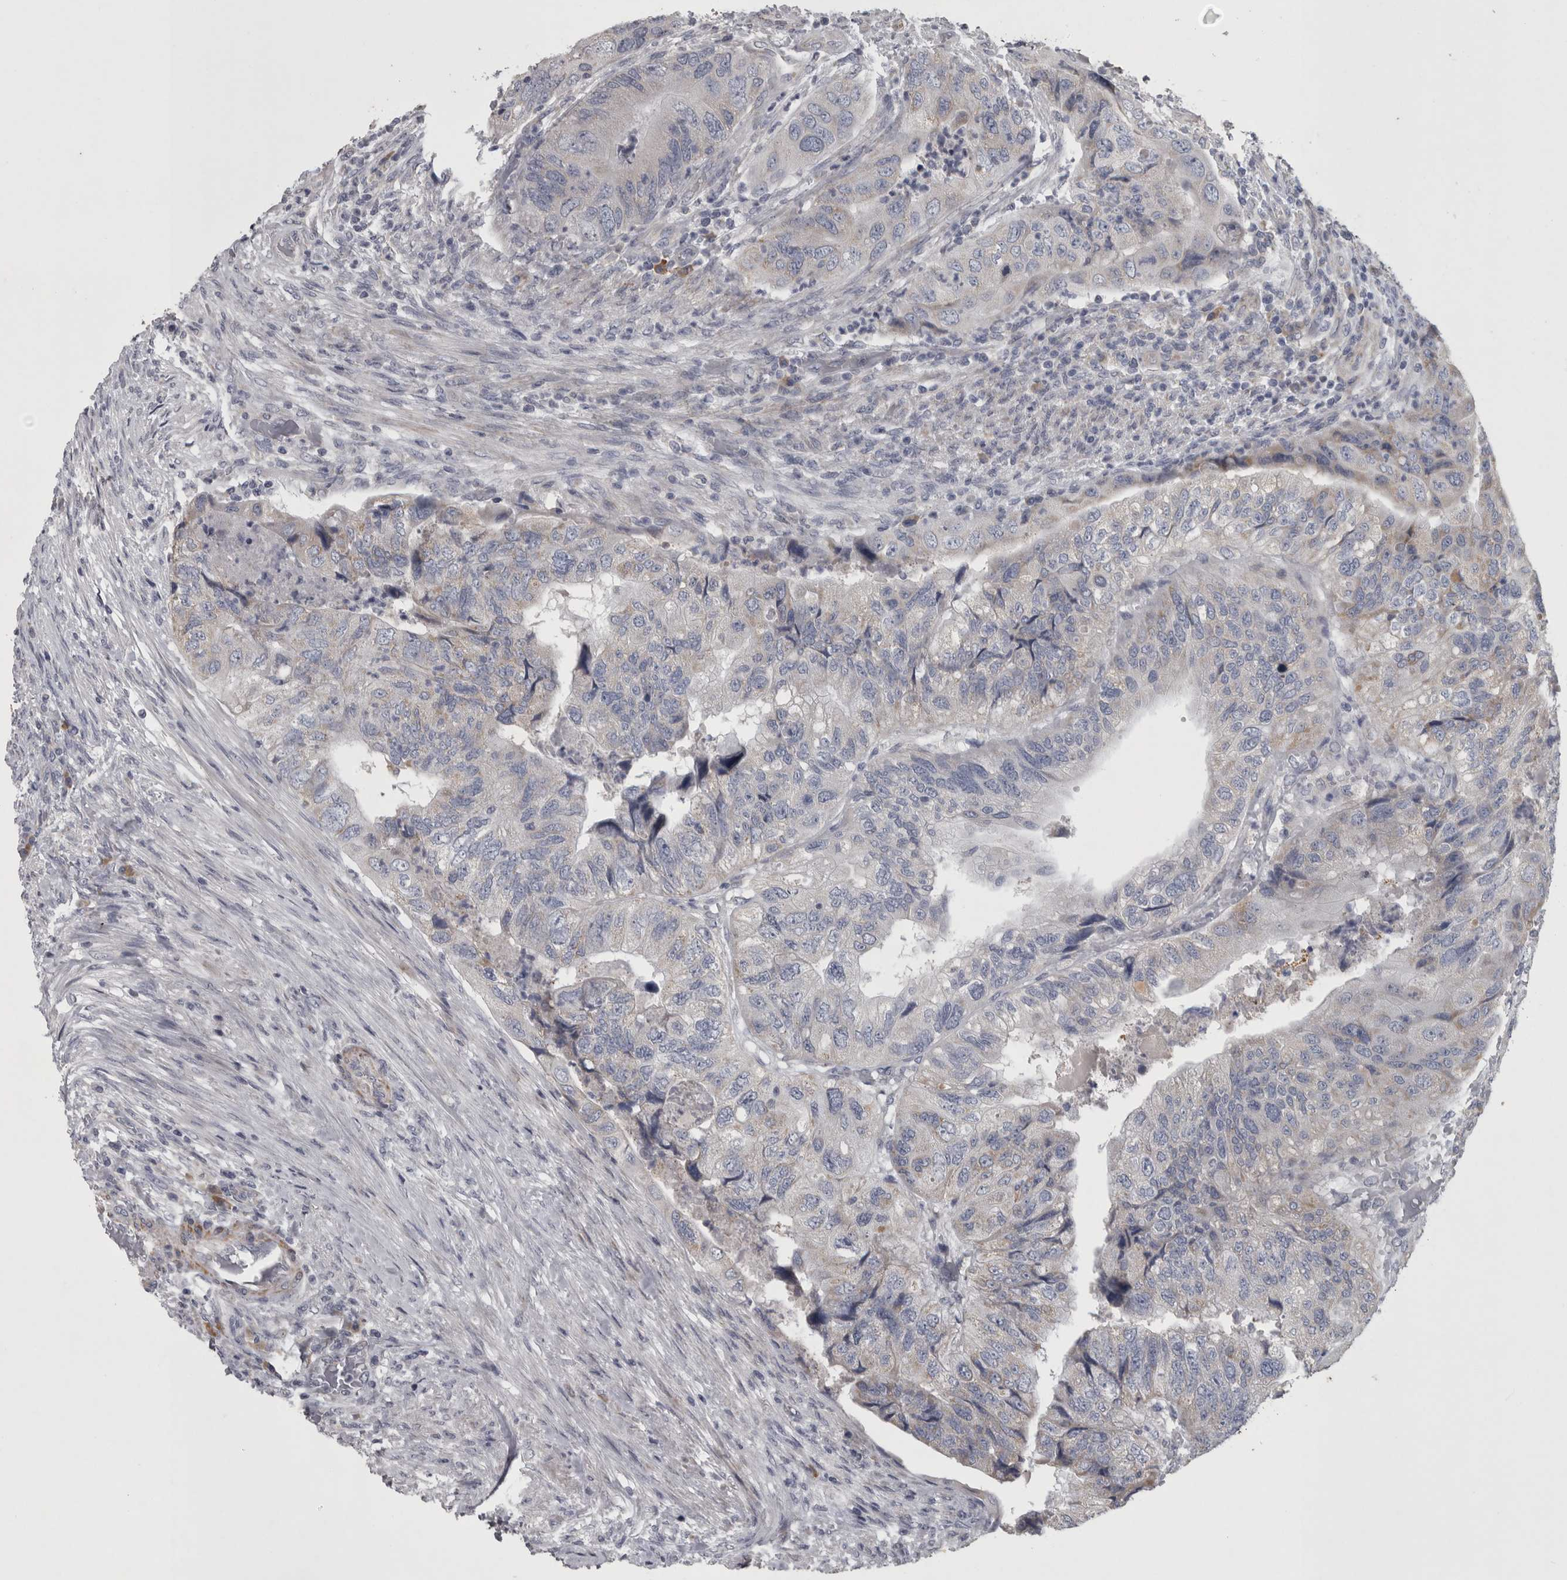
{"staining": {"intensity": "weak", "quantity": "25%-75%", "location": "cytoplasmic/membranous"}, "tissue": "colorectal cancer", "cell_type": "Tumor cells", "image_type": "cancer", "snomed": [{"axis": "morphology", "description": "Adenocarcinoma, NOS"}, {"axis": "topography", "description": "Rectum"}], "caption": "The micrograph shows immunohistochemical staining of adenocarcinoma (colorectal). There is weak cytoplasmic/membranous positivity is present in about 25%-75% of tumor cells.", "gene": "DBT", "patient": {"sex": "male", "age": 63}}